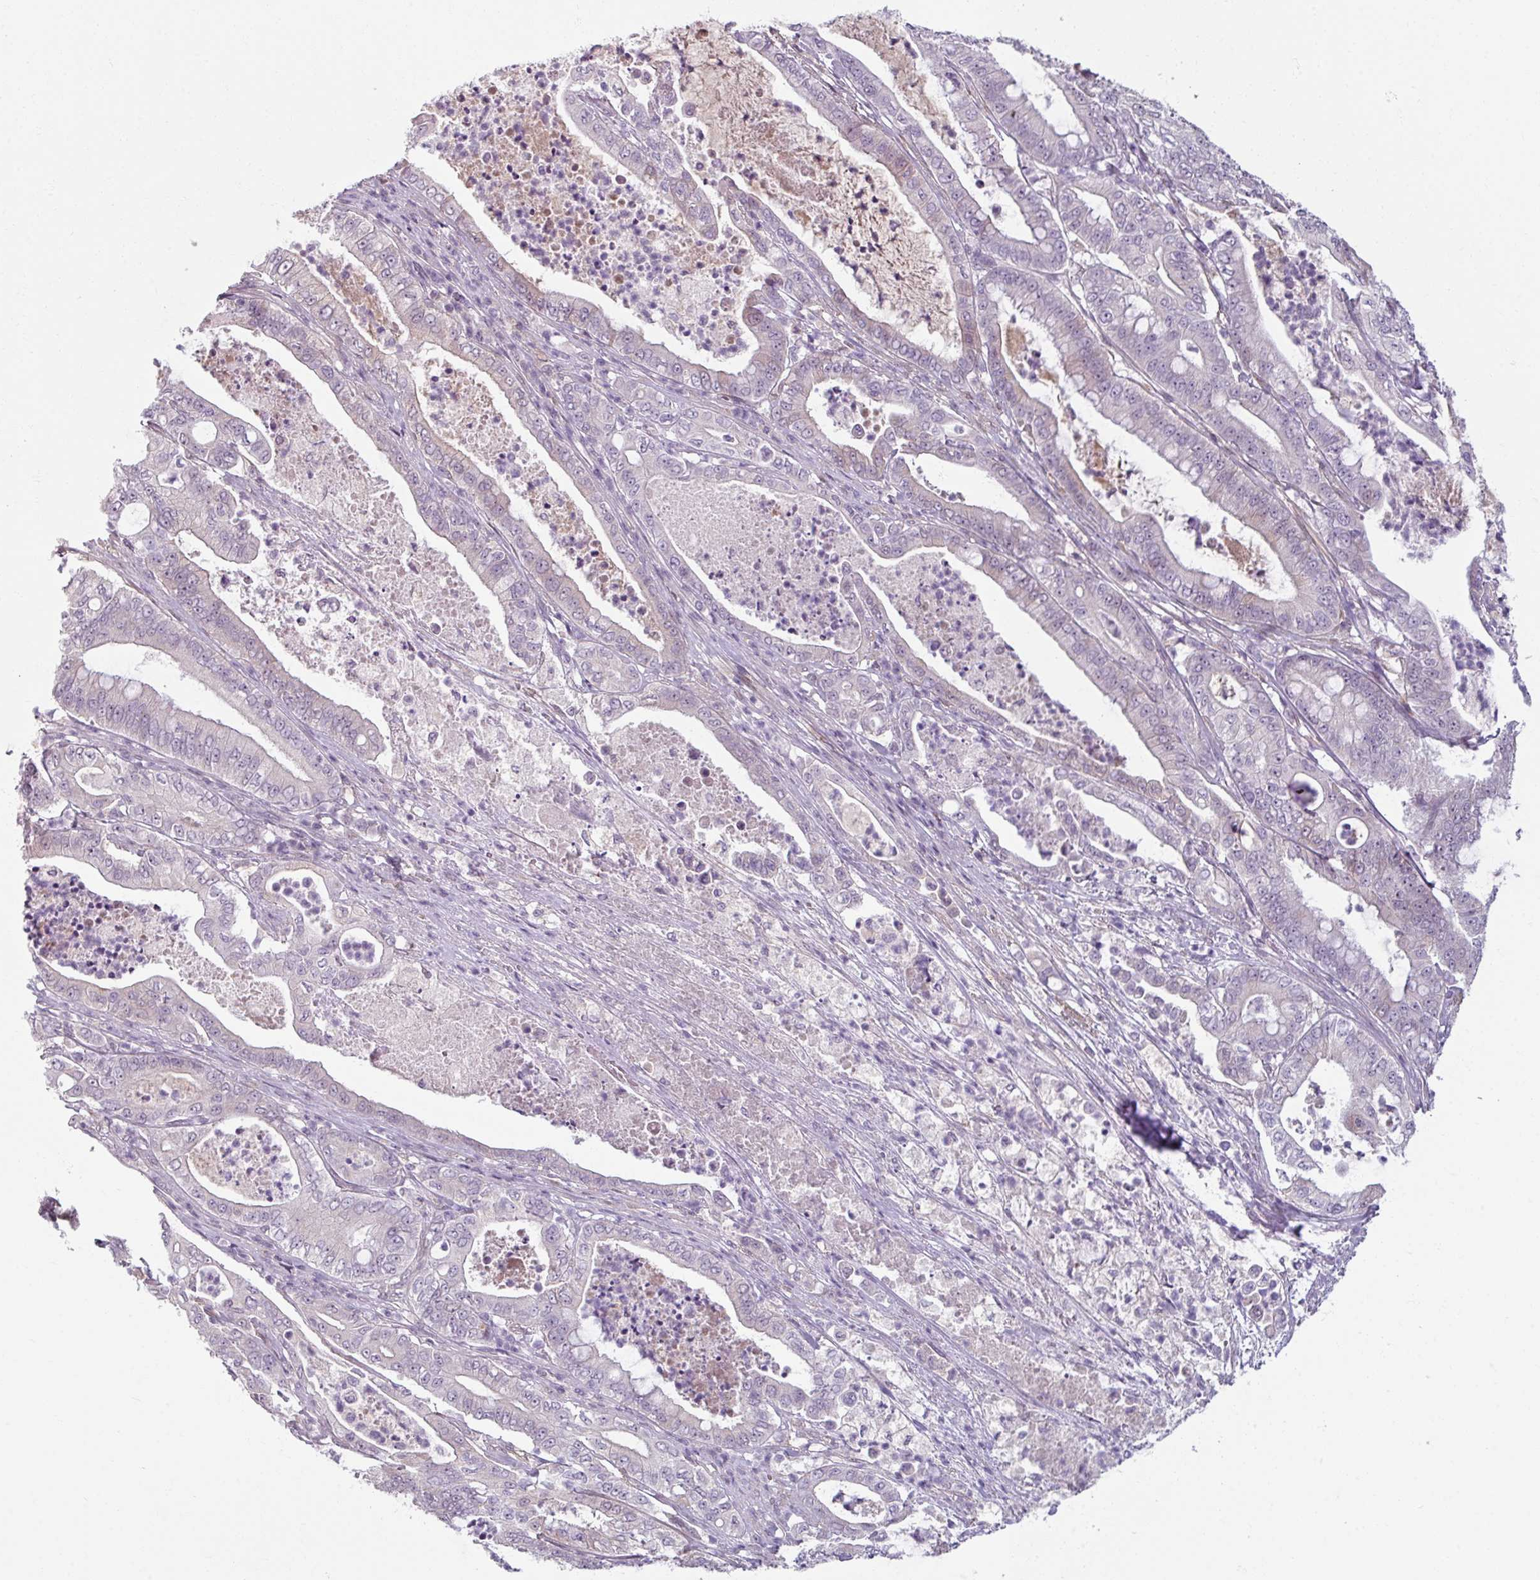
{"staining": {"intensity": "weak", "quantity": "<25%", "location": "nuclear"}, "tissue": "pancreatic cancer", "cell_type": "Tumor cells", "image_type": "cancer", "snomed": [{"axis": "morphology", "description": "Adenocarcinoma, NOS"}, {"axis": "topography", "description": "Pancreas"}], "caption": "There is no significant staining in tumor cells of adenocarcinoma (pancreatic). (Immunohistochemistry, brightfield microscopy, high magnification).", "gene": "UVSSA", "patient": {"sex": "male", "age": 71}}